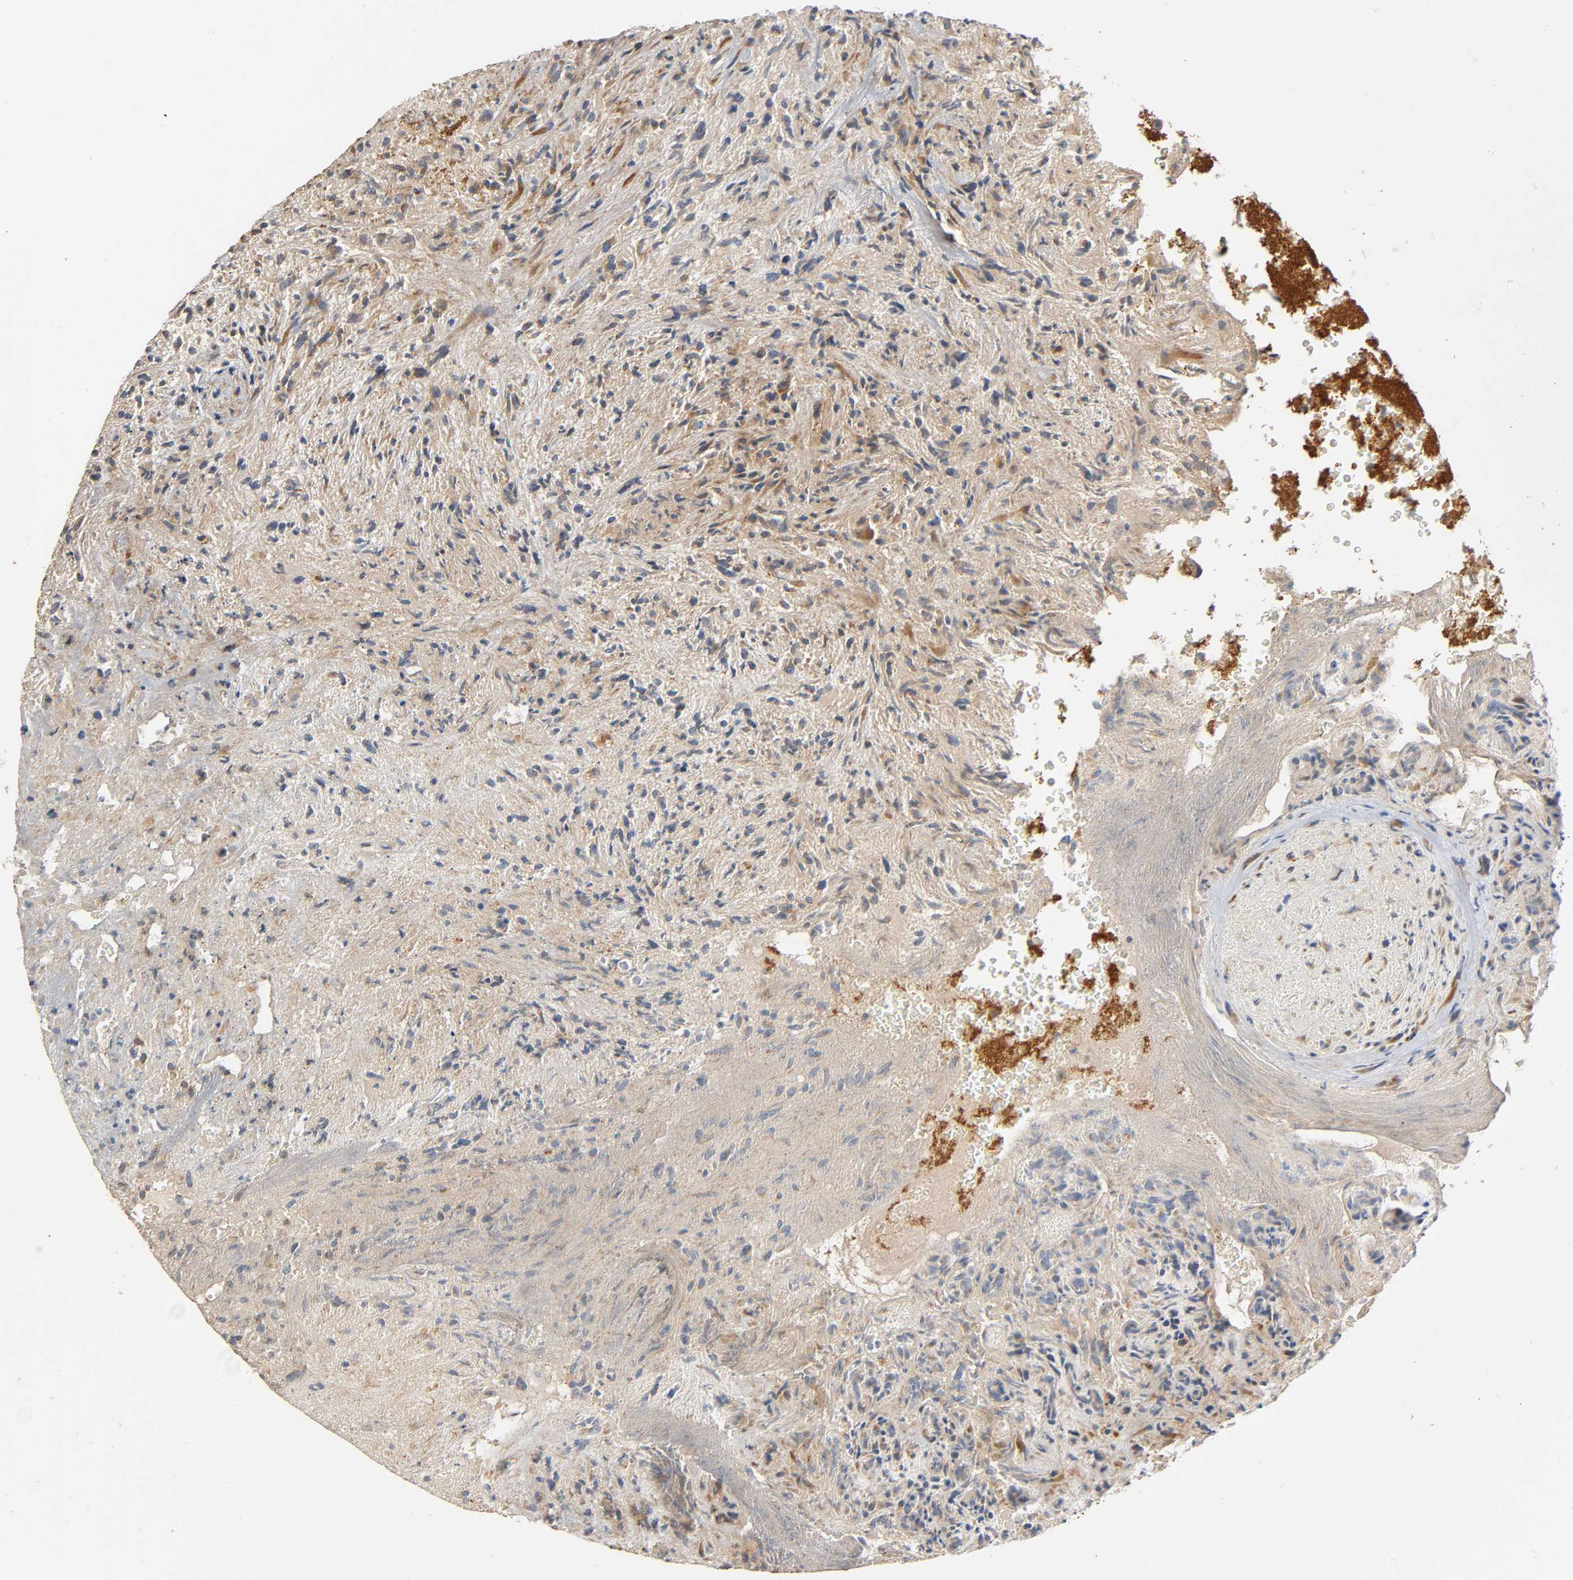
{"staining": {"intensity": "negative", "quantity": "none", "location": "none"}, "tissue": "glioma", "cell_type": "Tumor cells", "image_type": "cancer", "snomed": [{"axis": "morphology", "description": "Normal tissue, NOS"}, {"axis": "morphology", "description": "Glioma, malignant, High grade"}, {"axis": "topography", "description": "Cerebral cortex"}], "caption": "The micrograph demonstrates no staining of tumor cells in high-grade glioma (malignant).", "gene": "SGSM1", "patient": {"sex": "male", "age": 75}}